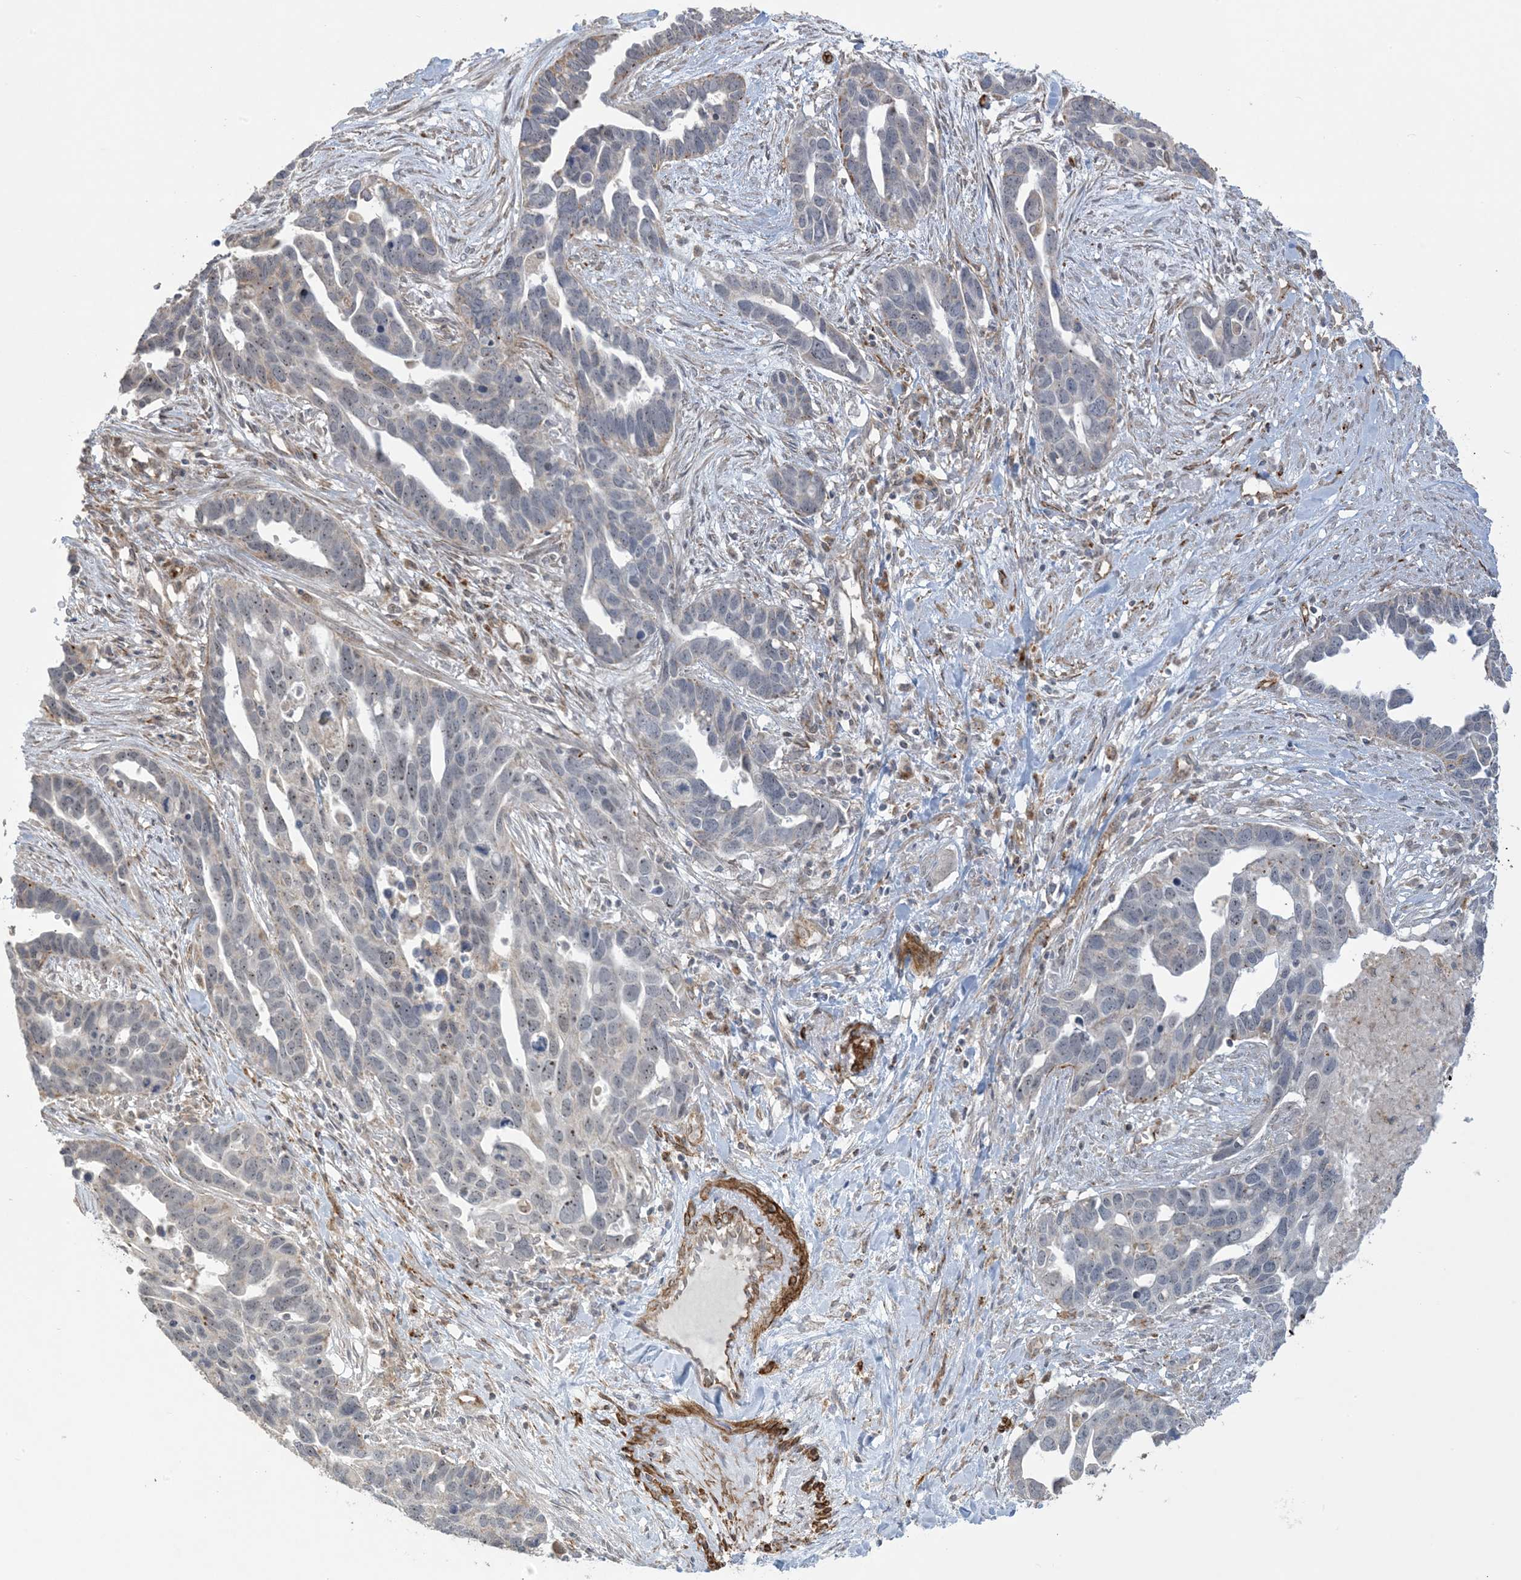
{"staining": {"intensity": "weak", "quantity": "<25%", "location": "cytoplasmic/membranous,nuclear"}, "tissue": "ovarian cancer", "cell_type": "Tumor cells", "image_type": "cancer", "snomed": [{"axis": "morphology", "description": "Cystadenocarcinoma, serous, NOS"}, {"axis": "topography", "description": "Ovary"}], "caption": "Tumor cells are negative for protein expression in human serous cystadenocarcinoma (ovarian). (Brightfield microscopy of DAB immunohistochemistry (IHC) at high magnification).", "gene": "AGA", "patient": {"sex": "female", "age": 54}}